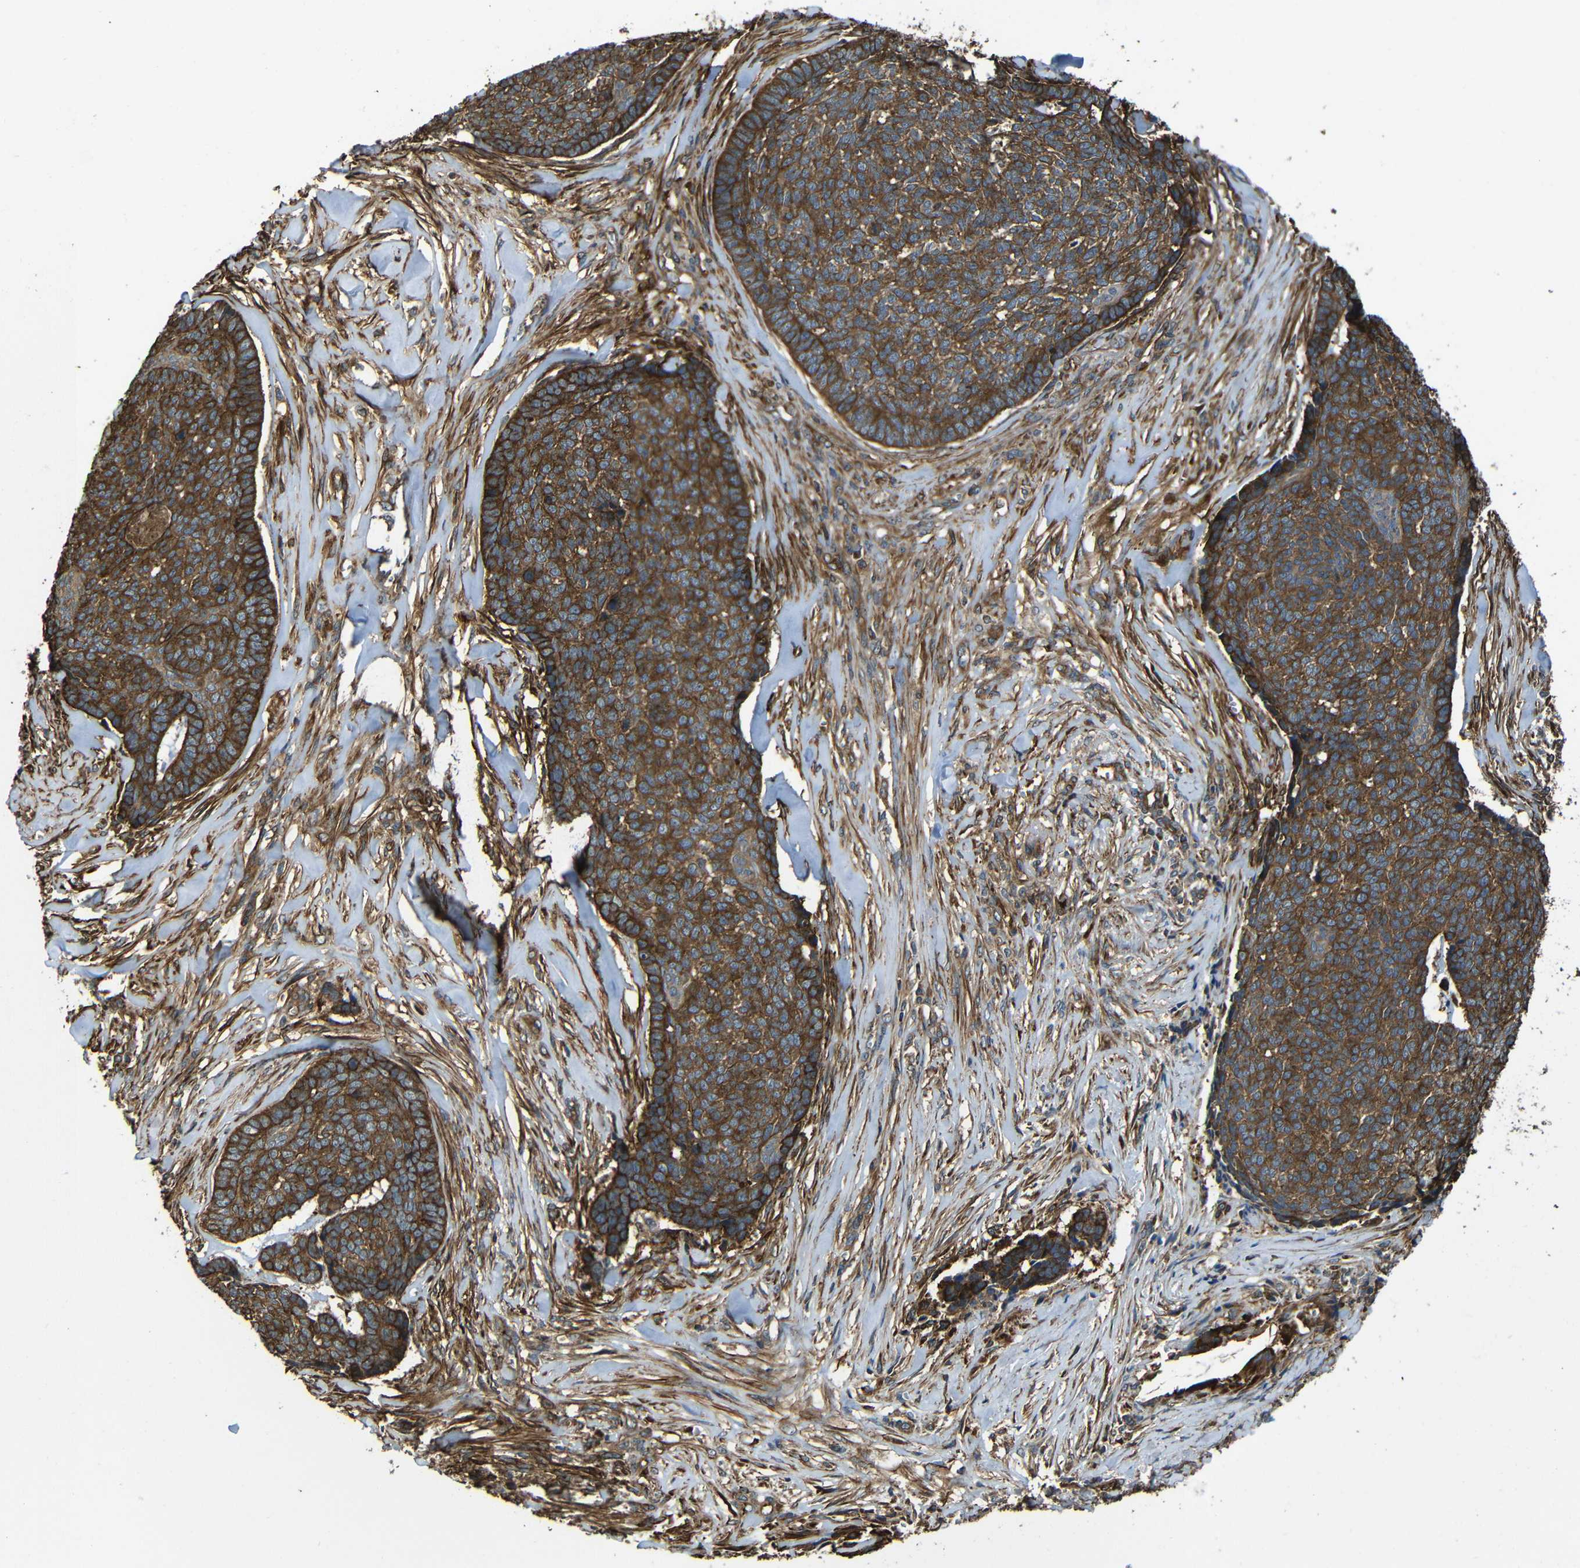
{"staining": {"intensity": "strong", "quantity": ">75%", "location": "cytoplasmic/membranous"}, "tissue": "skin cancer", "cell_type": "Tumor cells", "image_type": "cancer", "snomed": [{"axis": "morphology", "description": "Basal cell carcinoma"}, {"axis": "topography", "description": "Skin"}], "caption": "Protein expression analysis of skin cancer shows strong cytoplasmic/membranous staining in approximately >75% of tumor cells. The protein of interest is stained brown, and the nuclei are stained in blue (DAB IHC with brightfield microscopy, high magnification).", "gene": "PTCH1", "patient": {"sex": "male", "age": 84}}